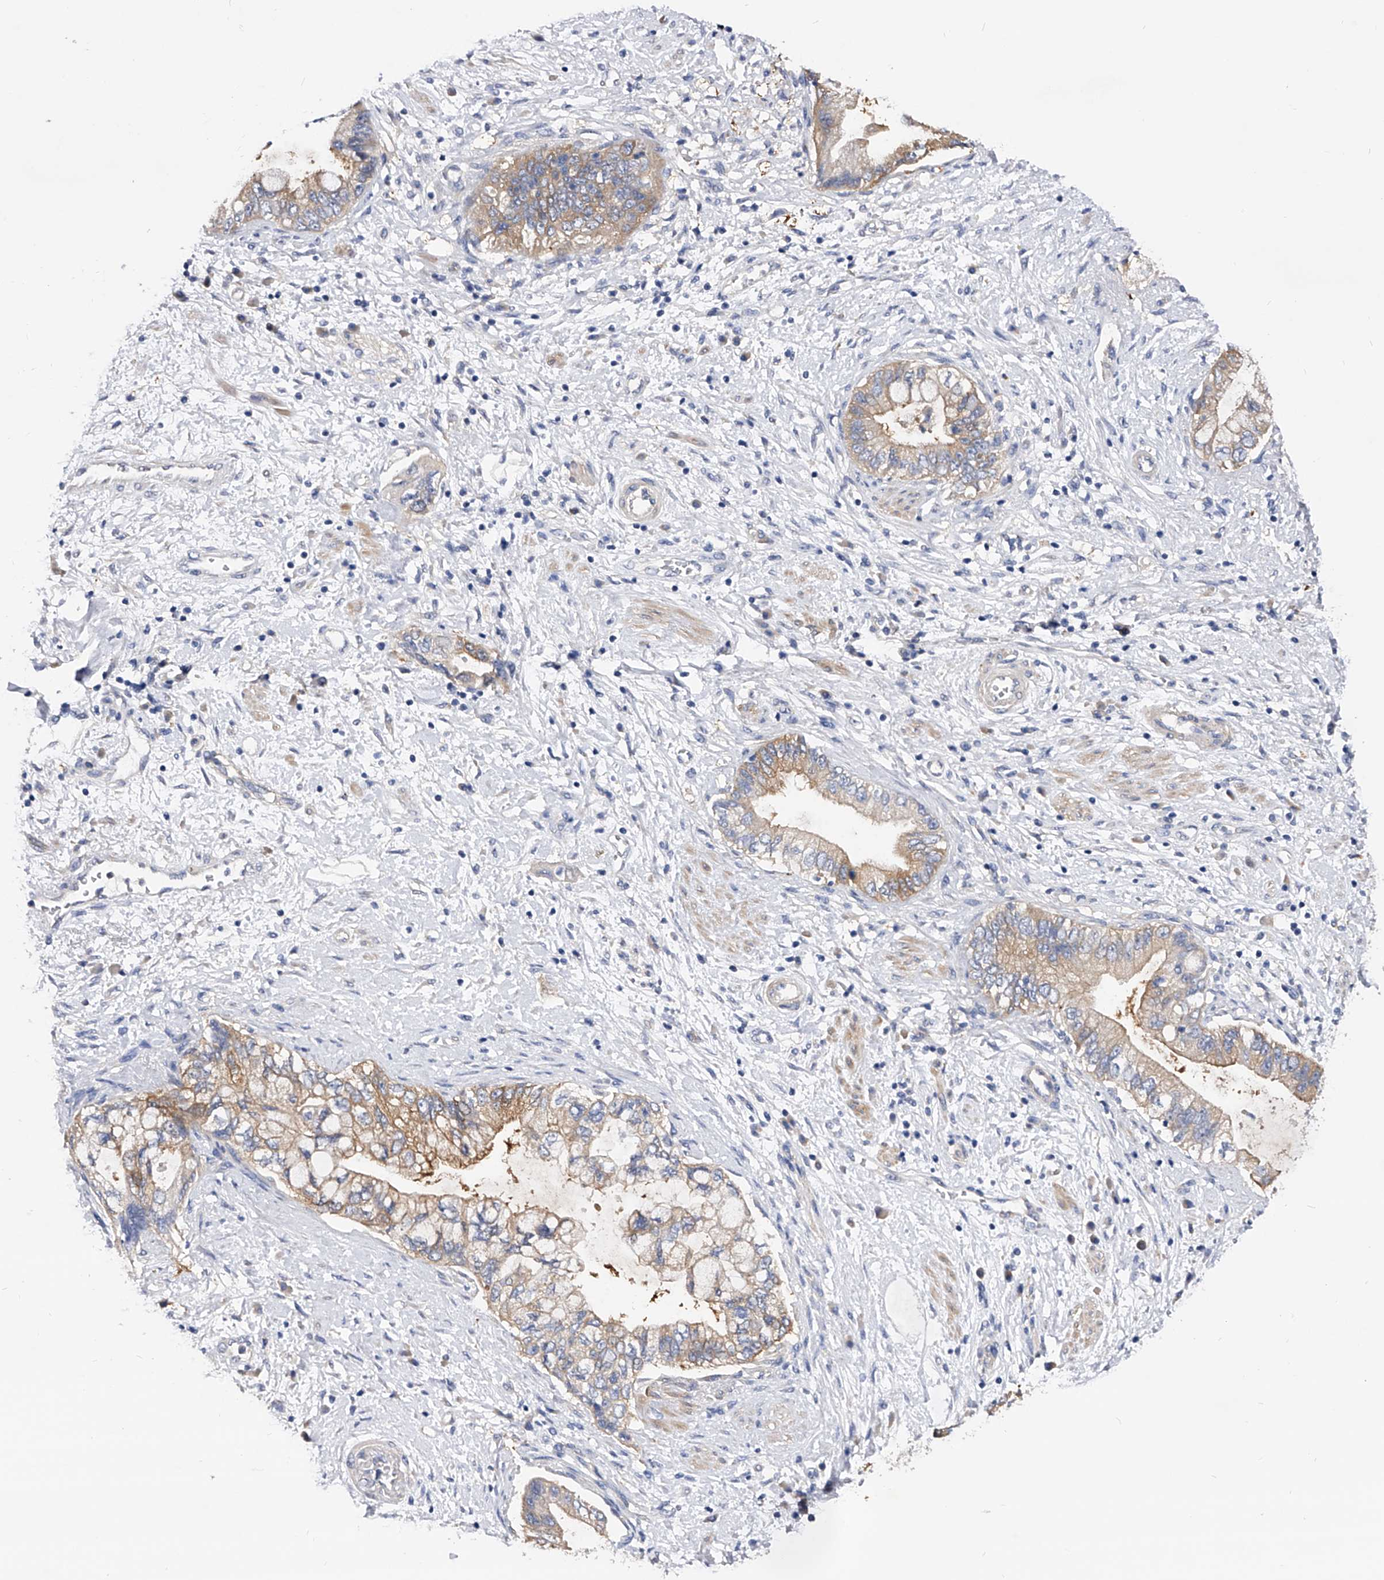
{"staining": {"intensity": "moderate", "quantity": ">75%", "location": "cytoplasmic/membranous"}, "tissue": "pancreatic cancer", "cell_type": "Tumor cells", "image_type": "cancer", "snomed": [{"axis": "morphology", "description": "Adenocarcinoma, NOS"}, {"axis": "topography", "description": "Pancreas"}], "caption": "A micrograph of adenocarcinoma (pancreatic) stained for a protein demonstrates moderate cytoplasmic/membranous brown staining in tumor cells. The staining is performed using DAB (3,3'-diaminobenzidine) brown chromogen to label protein expression. The nuclei are counter-stained blue using hematoxylin.", "gene": "PPP5C", "patient": {"sex": "female", "age": 73}}